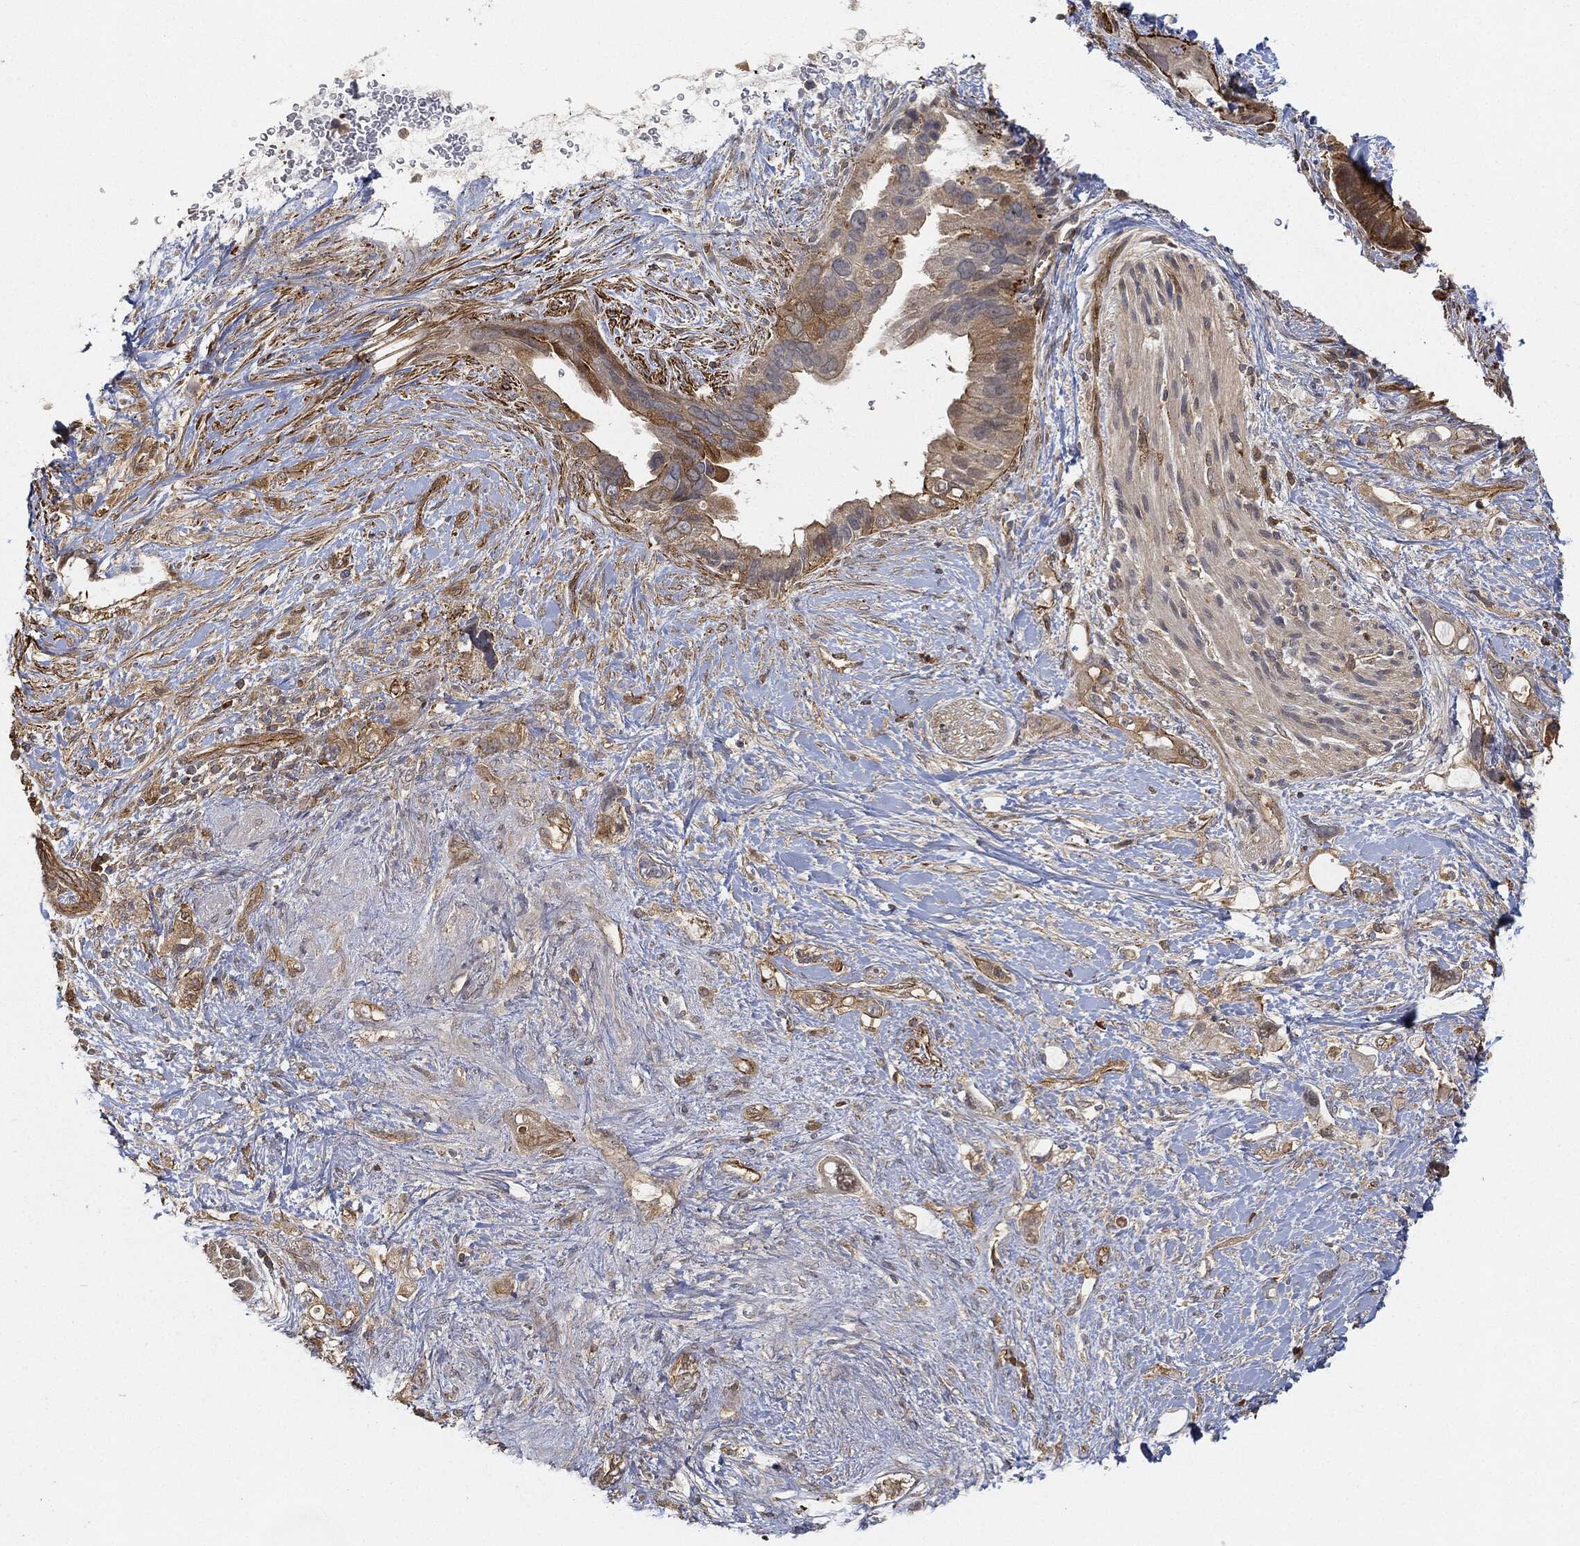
{"staining": {"intensity": "strong", "quantity": "<25%", "location": "cytoplasmic/membranous"}, "tissue": "pancreatic cancer", "cell_type": "Tumor cells", "image_type": "cancer", "snomed": [{"axis": "morphology", "description": "Adenocarcinoma, NOS"}, {"axis": "topography", "description": "Pancreas"}], "caption": "Tumor cells show medium levels of strong cytoplasmic/membranous expression in about <25% of cells in pancreatic adenocarcinoma. Immunohistochemistry stains the protein in brown and the nuclei are stained blue.", "gene": "TPT1", "patient": {"sex": "female", "age": 56}}